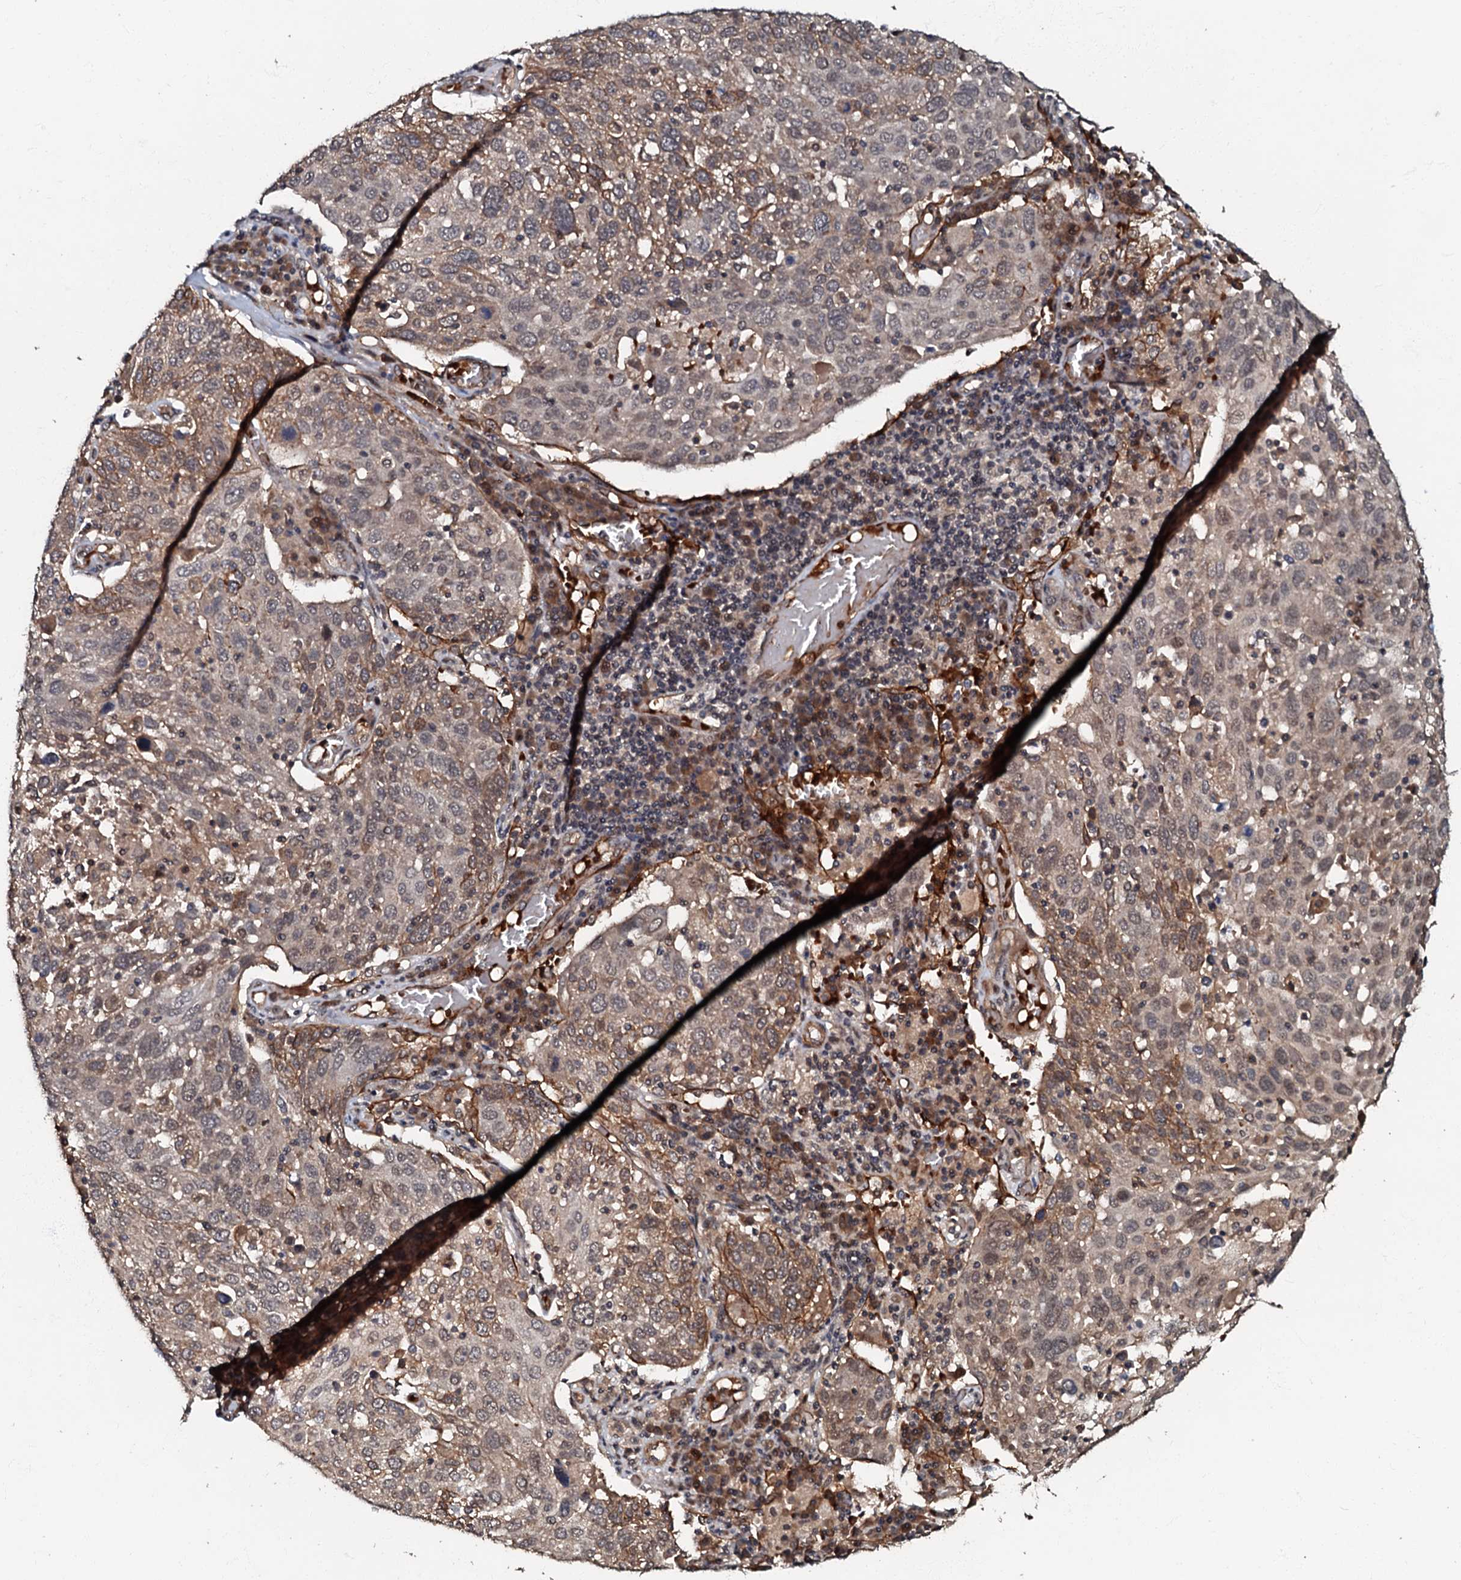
{"staining": {"intensity": "moderate", "quantity": "25%-75%", "location": "cytoplasmic/membranous"}, "tissue": "lung cancer", "cell_type": "Tumor cells", "image_type": "cancer", "snomed": [{"axis": "morphology", "description": "Squamous cell carcinoma, NOS"}, {"axis": "topography", "description": "Lung"}], "caption": "Immunohistochemistry (IHC) staining of squamous cell carcinoma (lung), which displays medium levels of moderate cytoplasmic/membranous positivity in about 25%-75% of tumor cells indicating moderate cytoplasmic/membranous protein expression. The staining was performed using DAB (brown) for protein detection and nuclei were counterstained in hematoxylin (blue).", "gene": "MANSC4", "patient": {"sex": "male", "age": 65}}